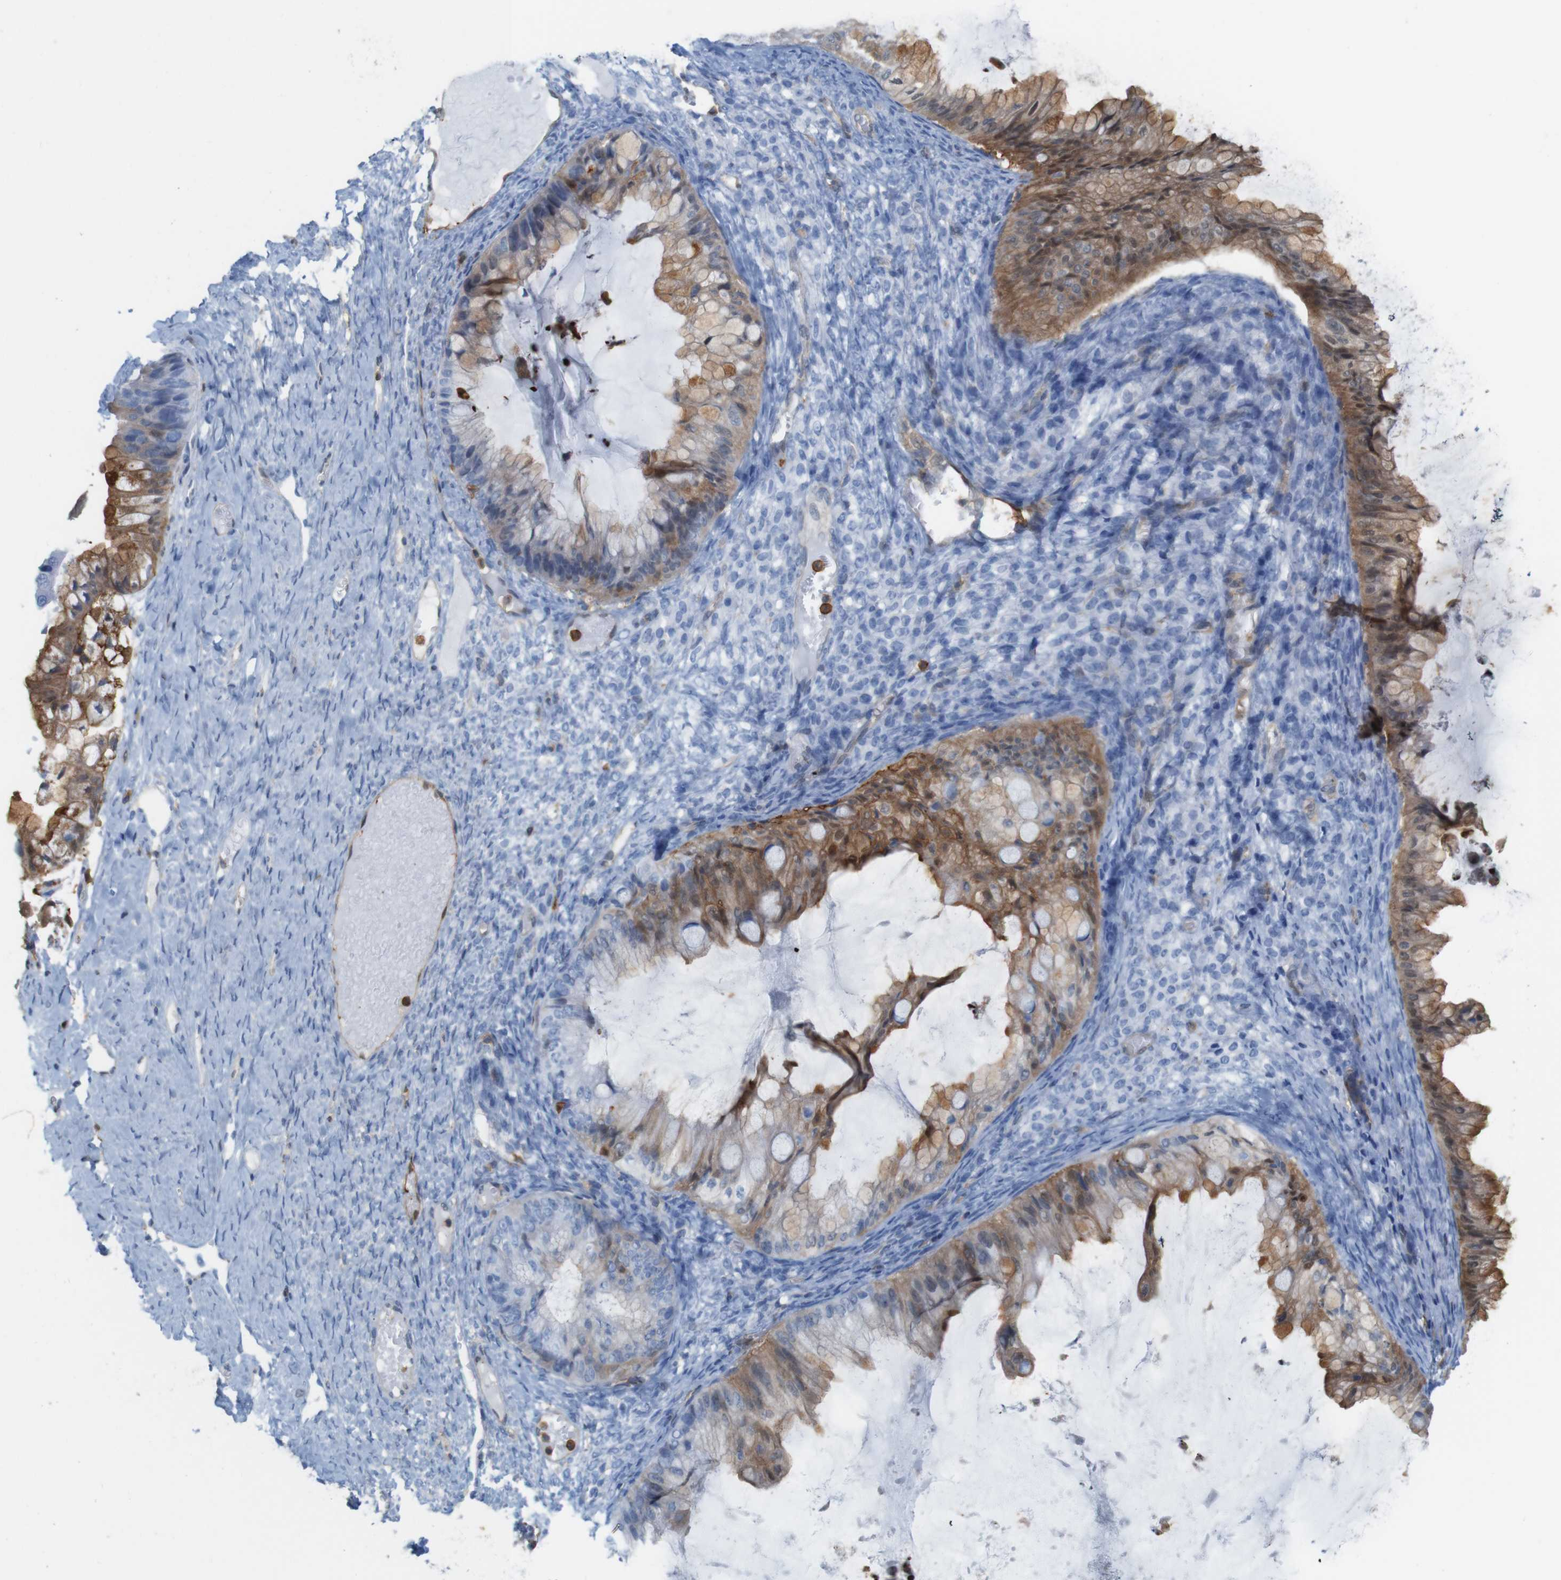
{"staining": {"intensity": "moderate", "quantity": ">75%", "location": "cytoplasmic/membranous"}, "tissue": "ovarian cancer", "cell_type": "Tumor cells", "image_type": "cancer", "snomed": [{"axis": "morphology", "description": "Cystadenocarcinoma, mucinous, NOS"}, {"axis": "topography", "description": "Ovary"}], "caption": "Human ovarian cancer stained with a protein marker displays moderate staining in tumor cells.", "gene": "ANXA1", "patient": {"sex": "female", "age": 61}}